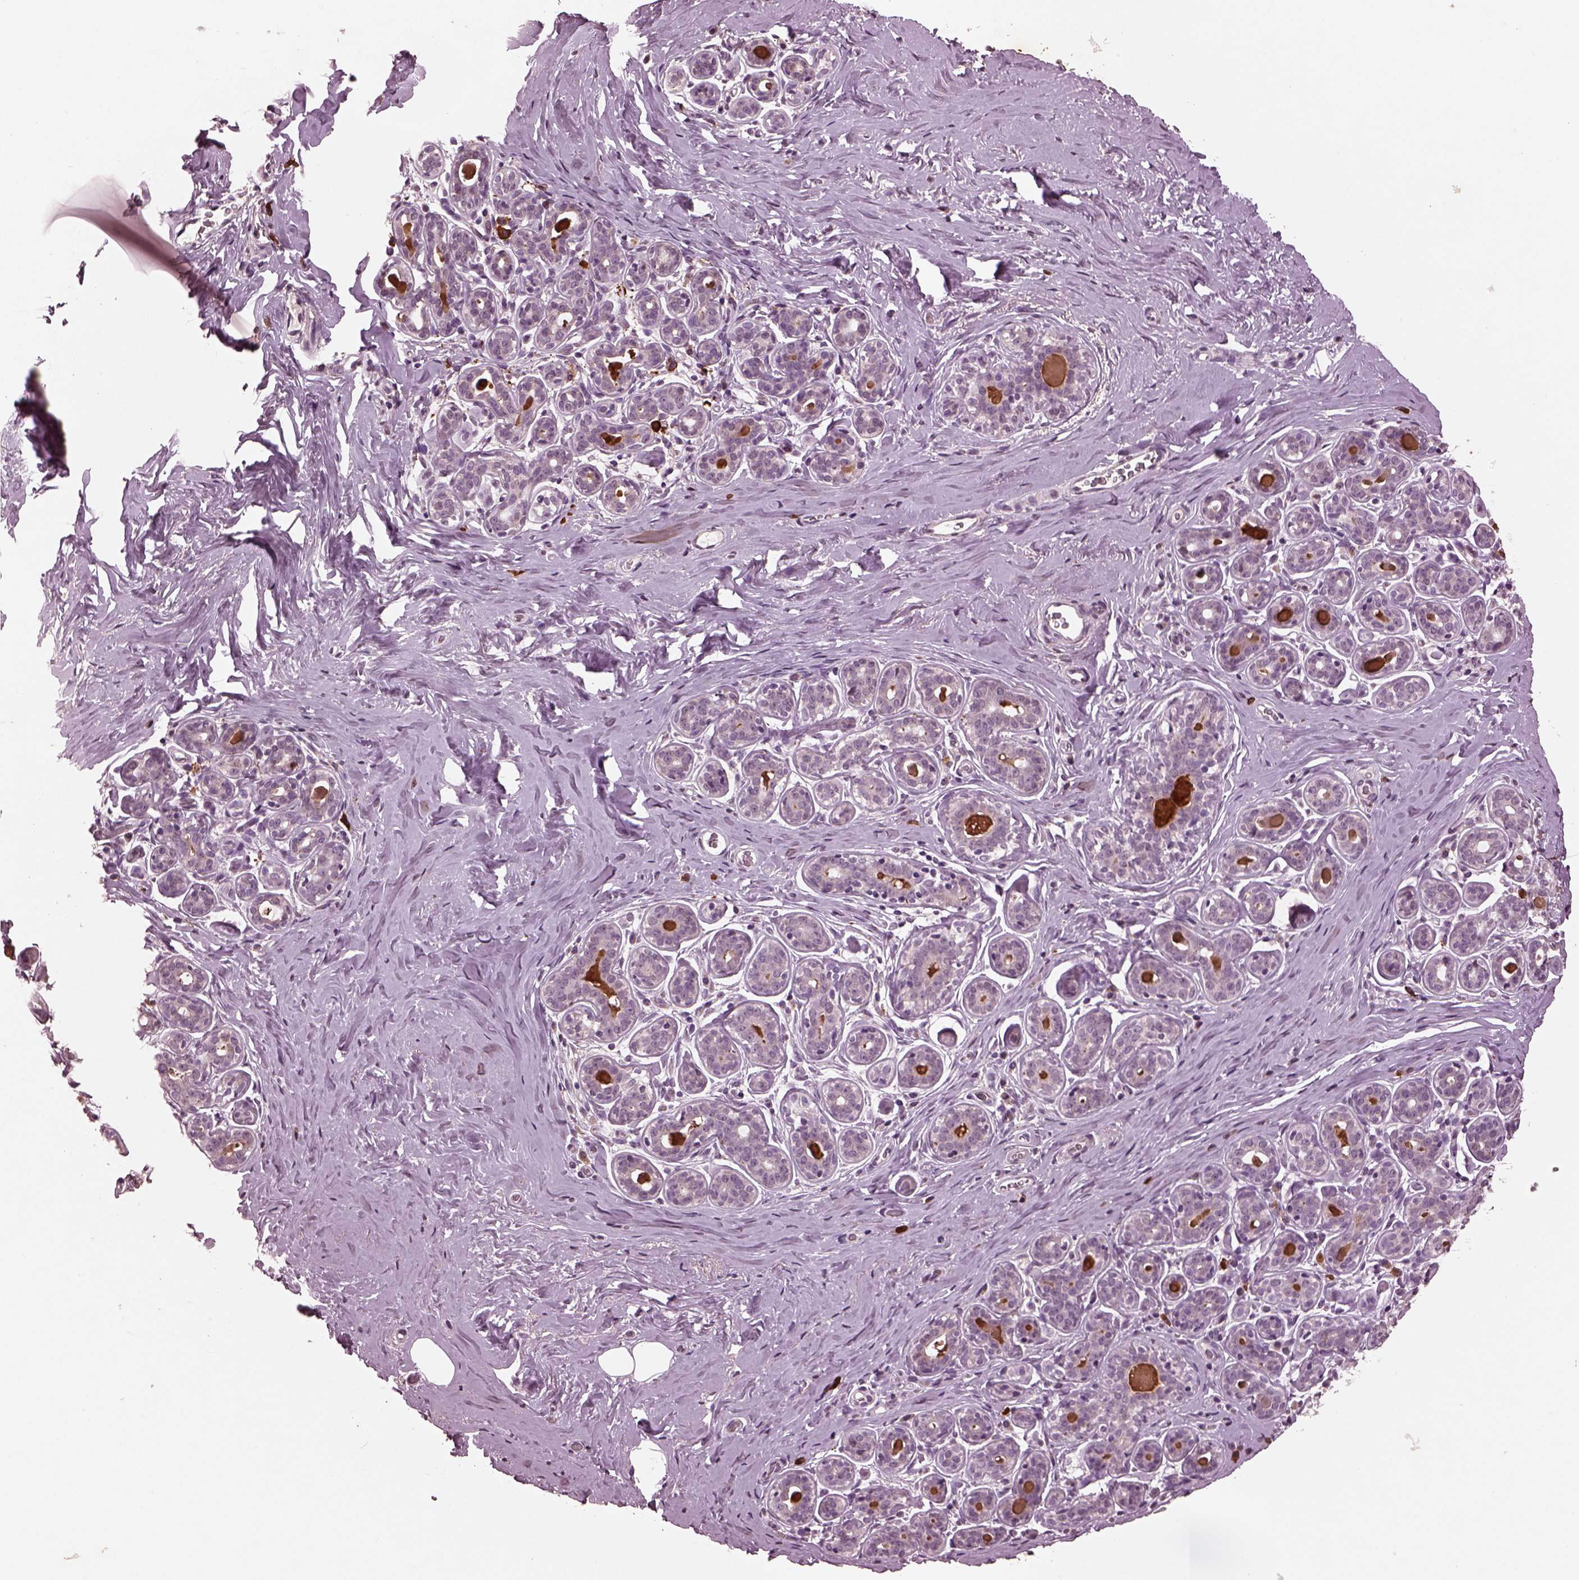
{"staining": {"intensity": "negative", "quantity": "none", "location": "none"}, "tissue": "breast", "cell_type": "Adipocytes", "image_type": "normal", "snomed": [{"axis": "morphology", "description": "Normal tissue, NOS"}, {"axis": "topography", "description": "Skin"}, {"axis": "topography", "description": "Breast"}], "caption": "A histopathology image of breast stained for a protein reveals no brown staining in adipocytes. The staining was performed using DAB to visualize the protein expression in brown, while the nuclei were stained in blue with hematoxylin (Magnification: 20x).", "gene": "IL18RAP", "patient": {"sex": "female", "age": 43}}